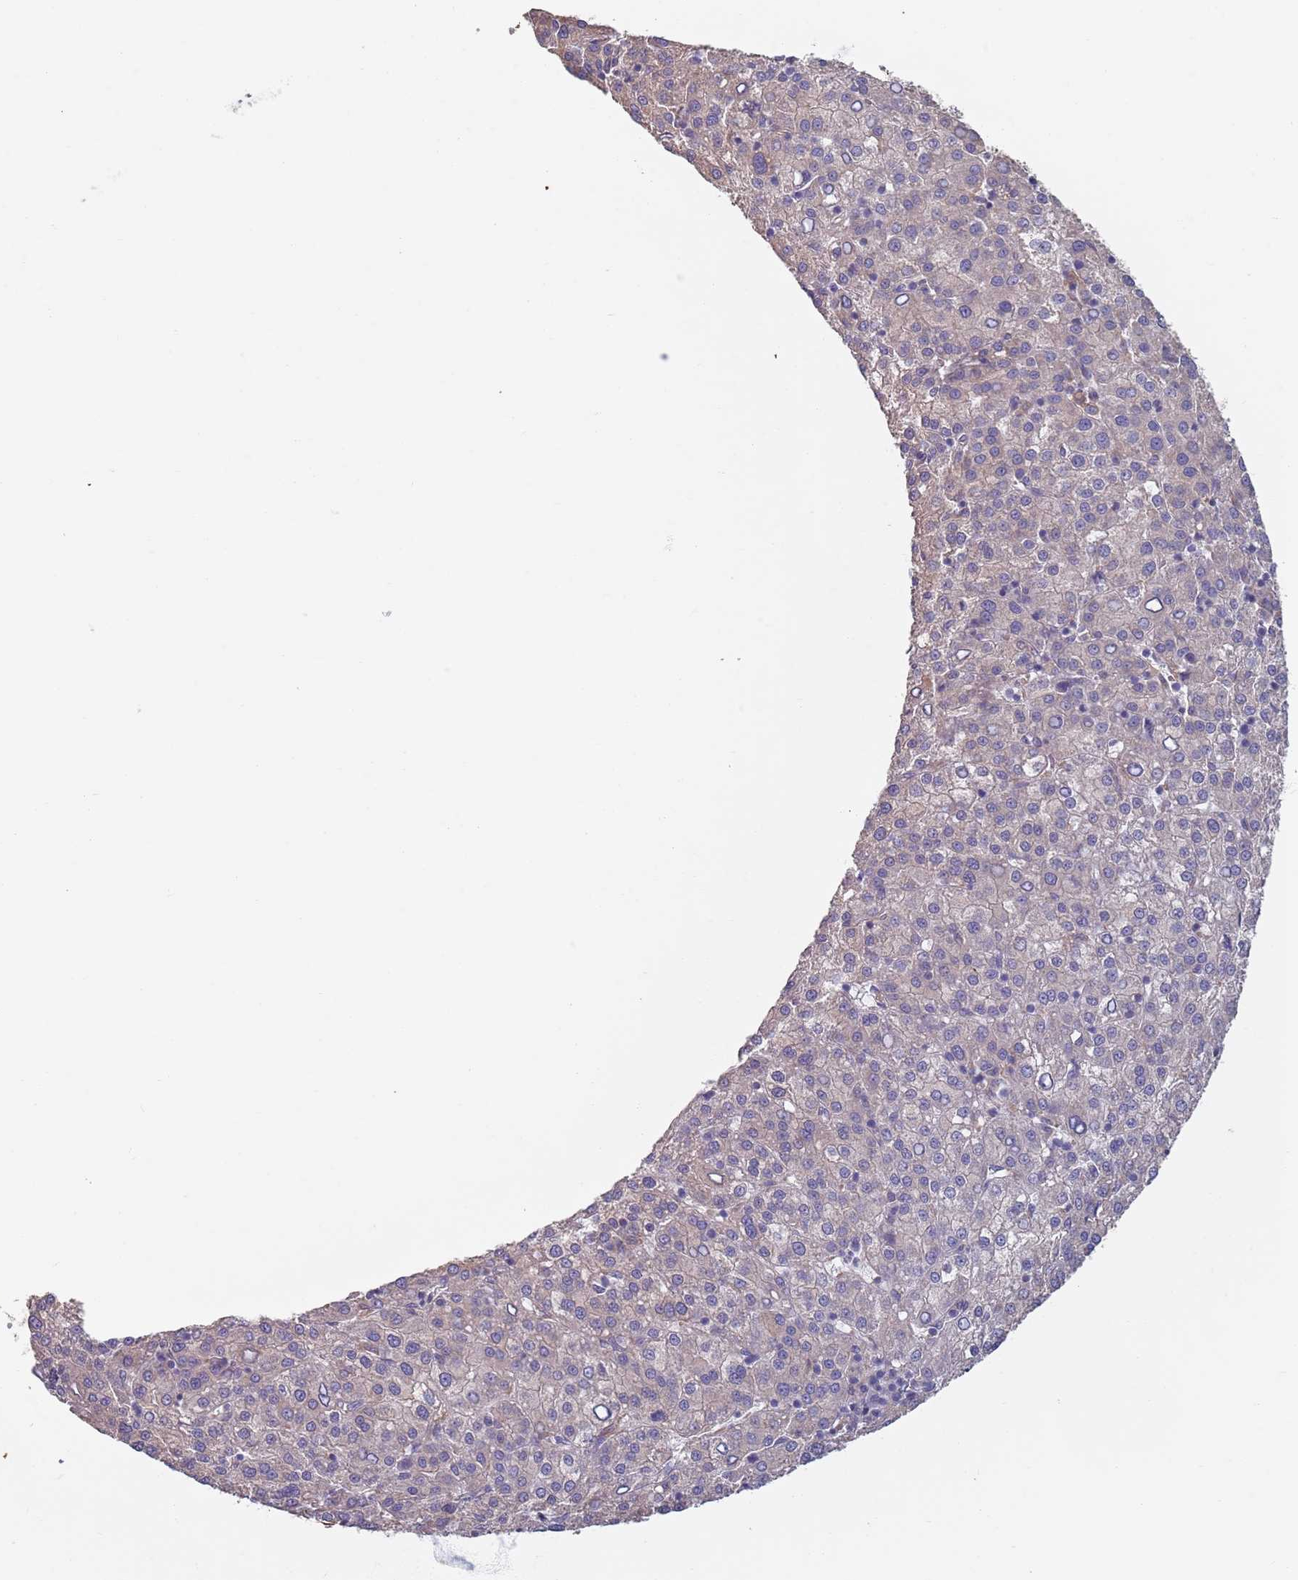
{"staining": {"intensity": "negative", "quantity": "none", "location": "none"}, "tissue": "liver cancer", "cell_type": "Tumor cells", "image_type": "cancer", "snomed": [{"axis": "morphology", "description": "Carcinoma, Hepatocellular, NOS"}, {"axis": "topography", "description": "Liver"}], "caption": "A histopathology image of human liver cancer (hepatocellular carcinoma) is negative for staining in tumor cells. (Brightfield microscopy of DAB immunohistochemistry (IHC) at high magnification).", "gene": "APPL2", "patient": {"sex": "female", "age": 58}}